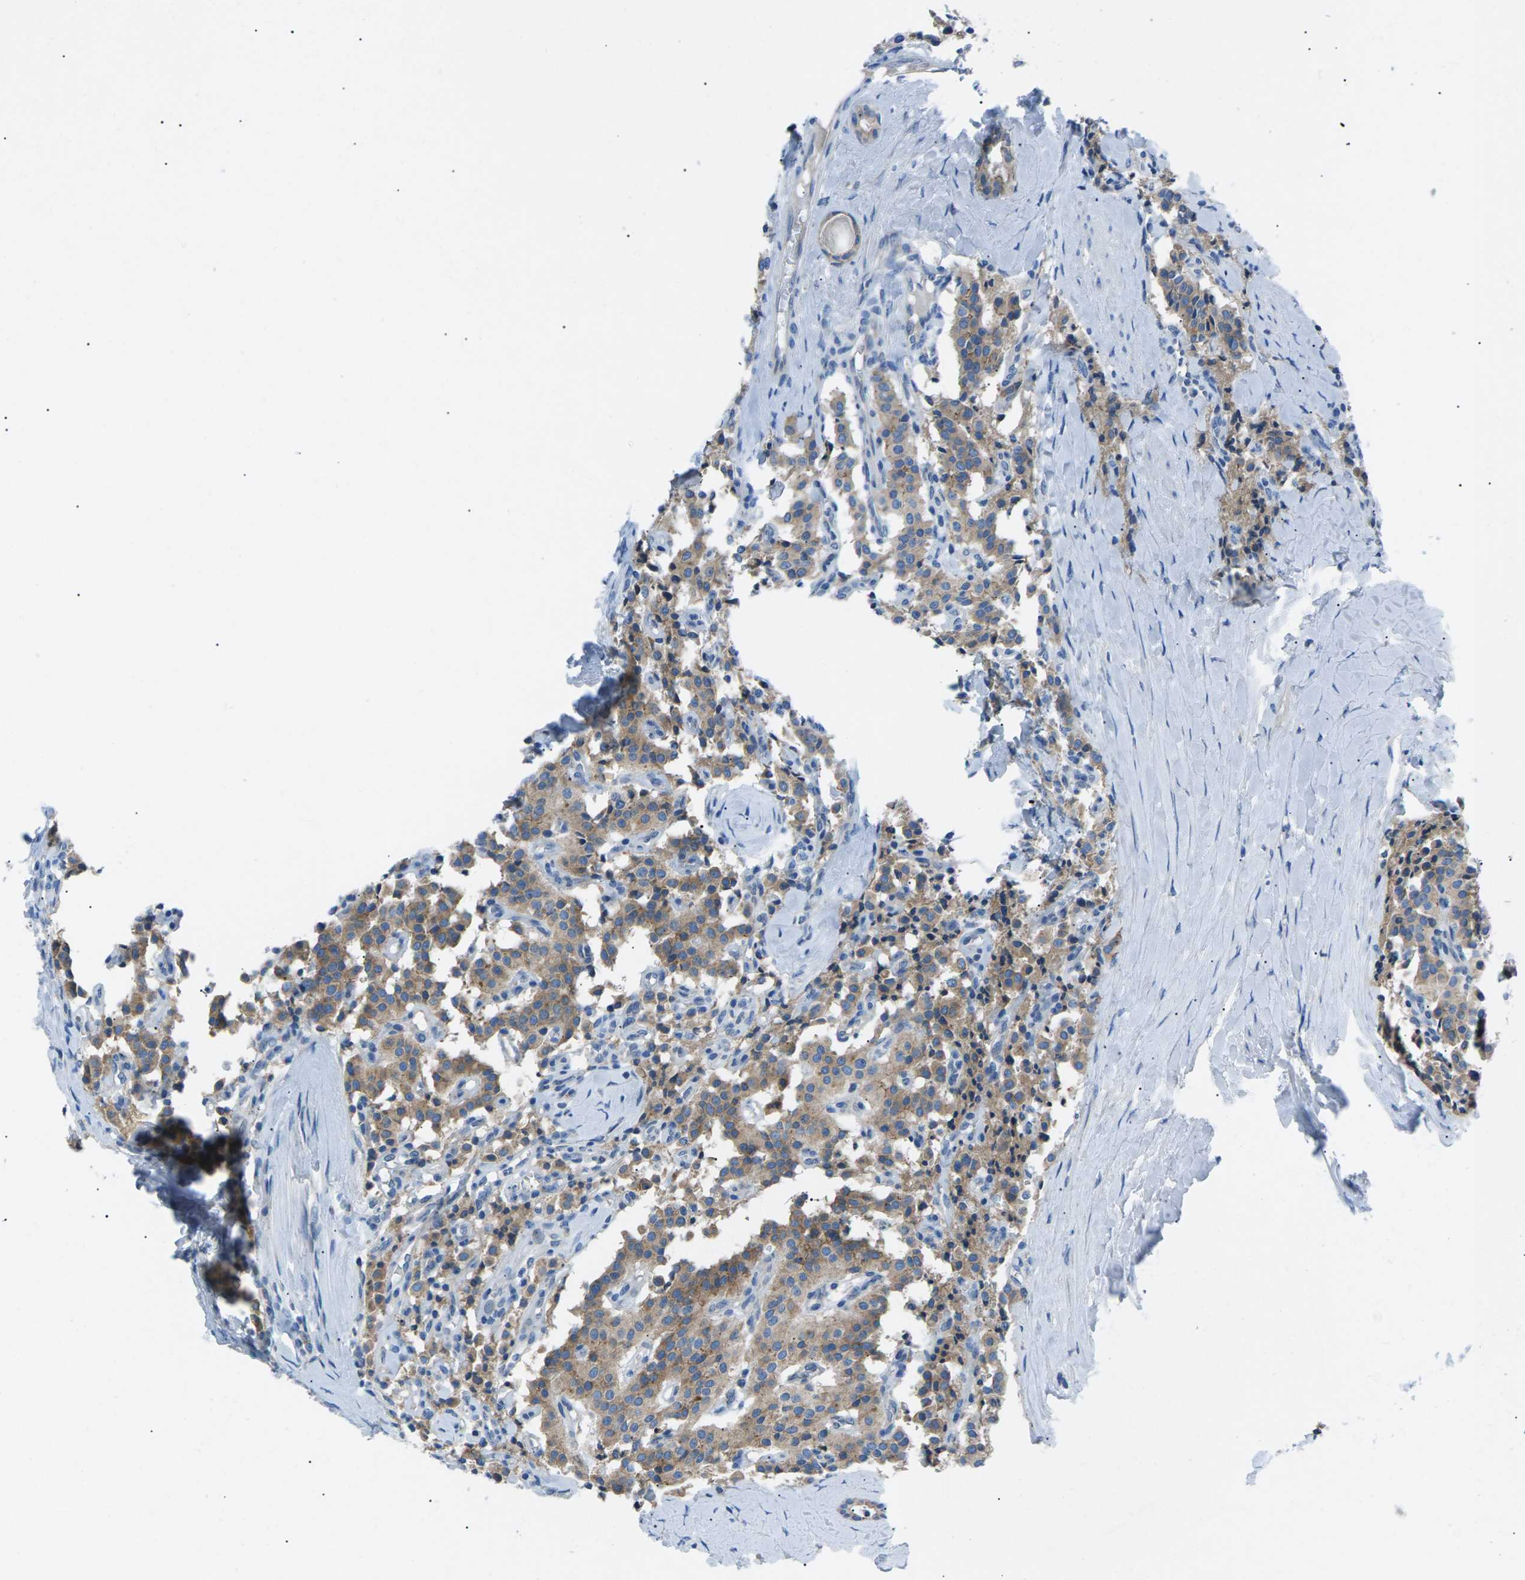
{"staining": {"intensity": "moderate", "quantity": ">75%", "location": "cytoplasmic/membranous"}, "tissue": "carcinoid", "cell_type": "Tumor cells", "image_type": "cancer", "snomed": [{"axis": "morphology", "description": "Carcinoid, malignant, NOS"}, {"axis": "topography", "description": "Lung"}], "caption": "High-power microscopy captured an immunohistochemistry (IHC) micrograph of carcinoid (malignant), revealing moderate cytoplasmic/membranous expression in about >75% of tumor cells. (Stains: DAB in brown, nuclei in blue, Microscopy: brightfield microscopy at high magnification).", "gene": "ZDHHC24", "patient": {"sex": "male", "age": 30}}